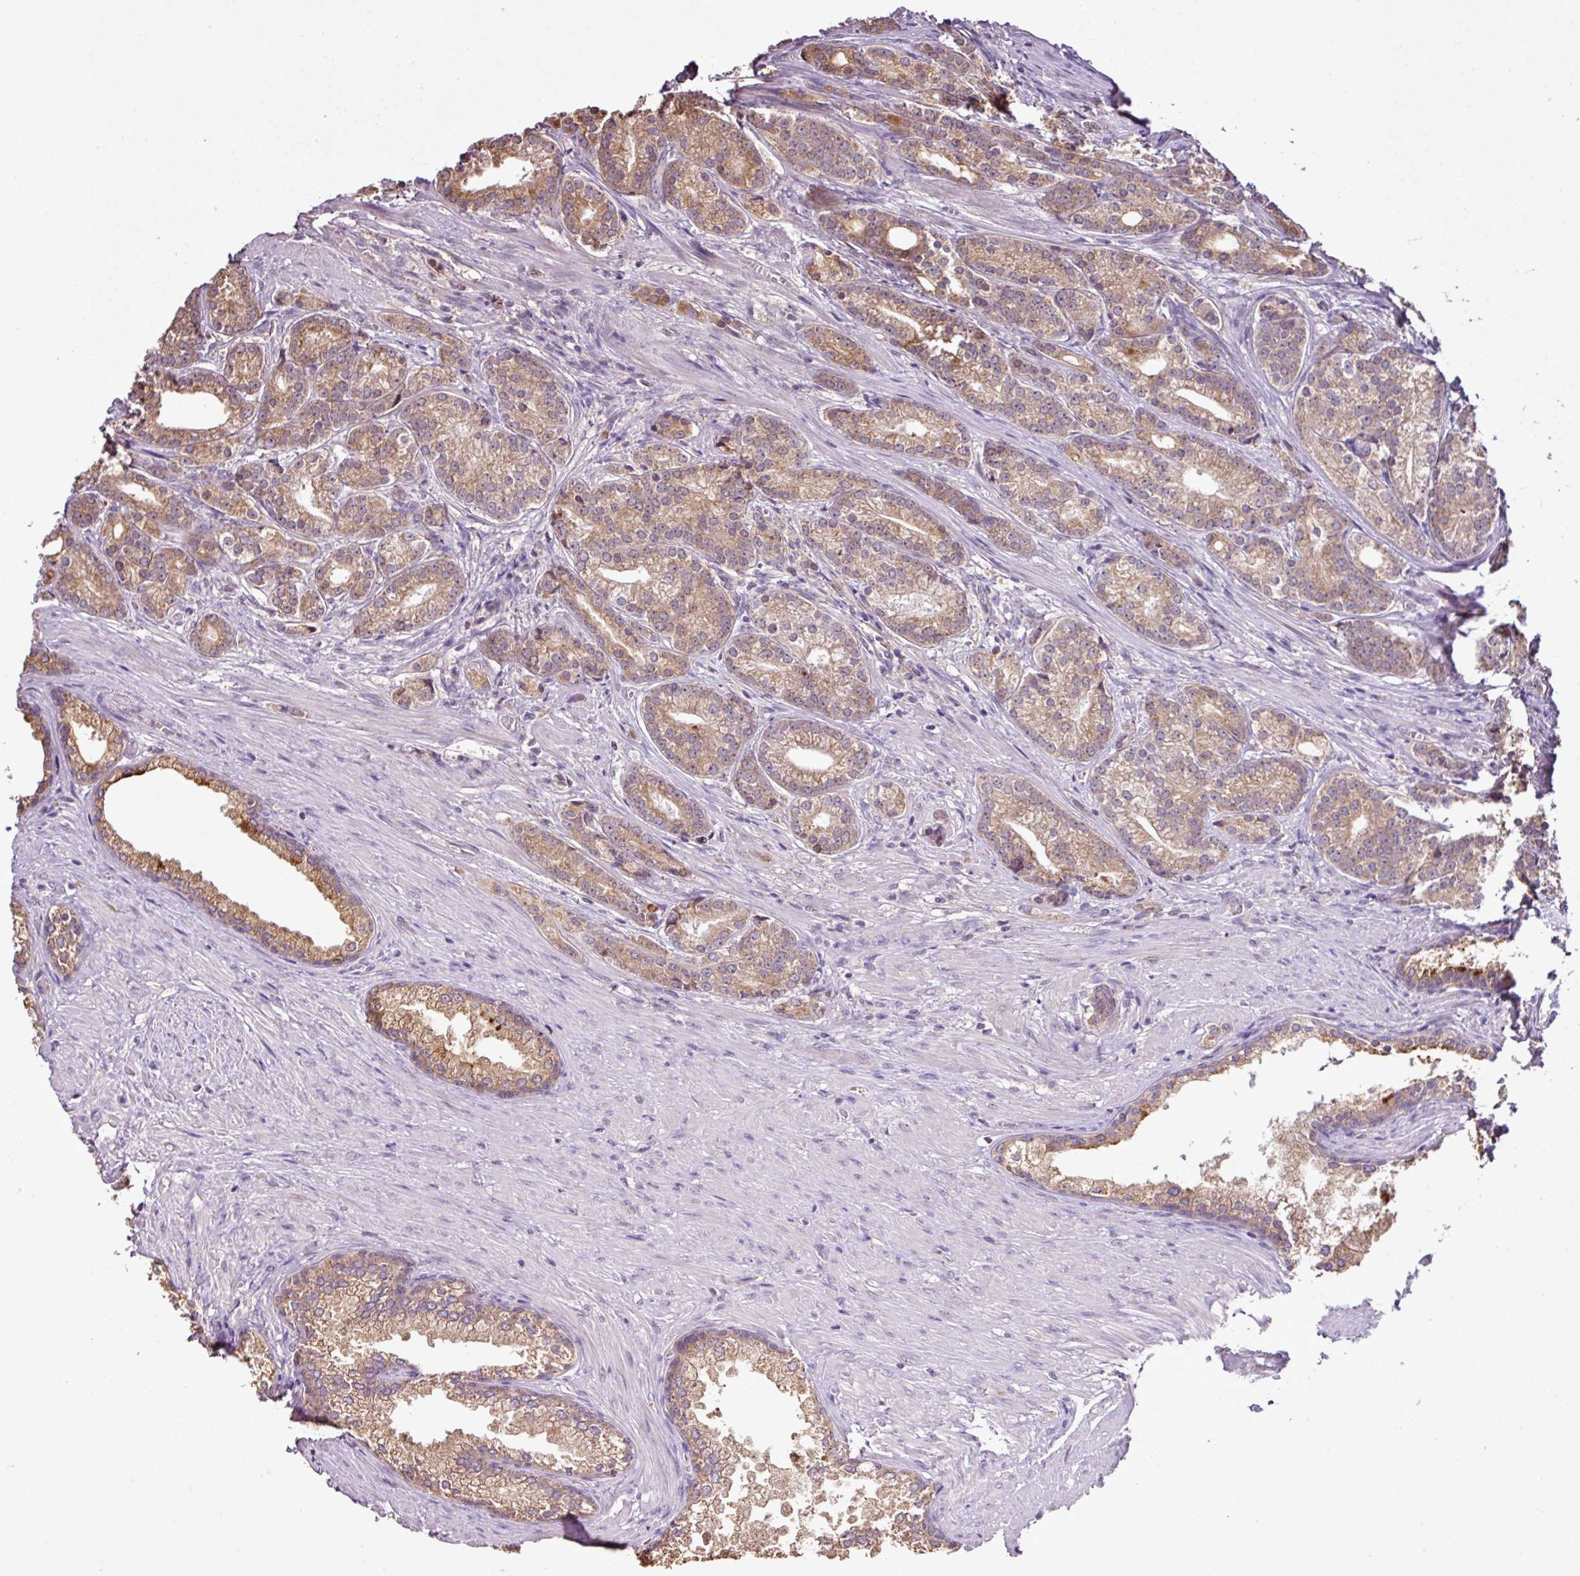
{"staining": {"intensity": "moderate", "quantity": ">75%", "location": "cytoplasmic/membranous"}, "tissue": "prostate cancer", "cell_type": "Tumor cells", "image_type": "cancer", "snomed": [{"axis": "morphology", "description": "Adenocarcinoma, Low grade"}, {"axis": "topography", "description": "Prostate"}], "caption": "An immunohistochemistry photomicrograph of tumor tissue is shown. Protein staining in brown labels moderate cytoplasmic/membranous positivity in prostate cancer (adenocarcinoma (low-grade)) within tumor cells.", "gene": "SMCO4", "patient": {"sex": "male", "age": 71}}